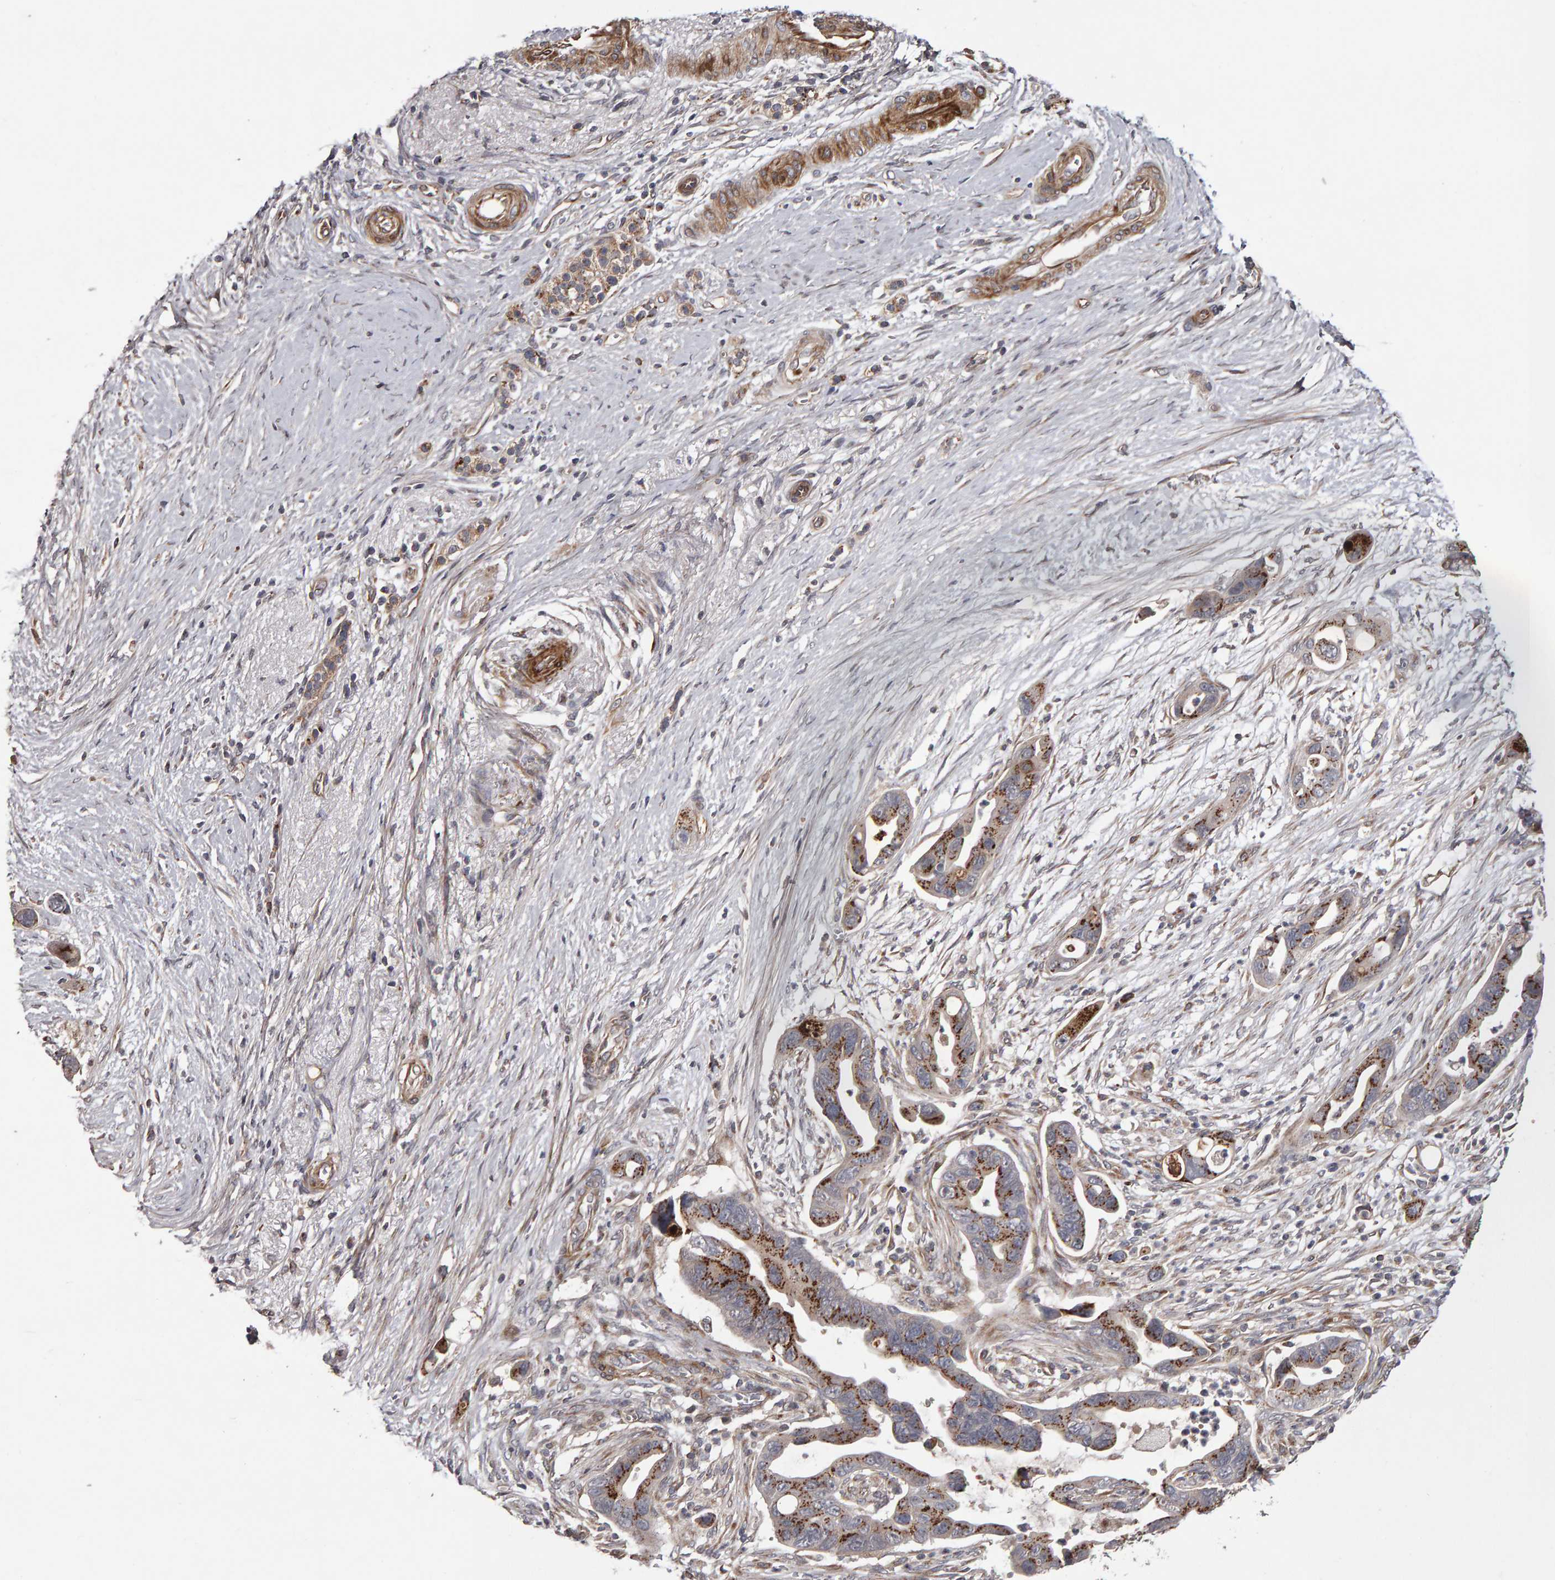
{"staining": {"intensity": "strong", "quantity": ">75%", "location": "cytoplasmic/membranous"}, "tissue": "pancreatic cancer", "cell_type": "Tumor cells", "image_type": "cancer", "snomed": [{"axis": "morphology", "description": "Adenocarcinoma, NOS"}, {"axis": "topography", "description": "Pancreas"}], "caption": "Immunohistochemical staining of adenocarcinoma (pancreatic) reveals high levels of strong cytoplasmic/membranous protein staining in approximately >75% of tumor cells.", "gene": "CANT1", "patient": {"sex": "female", "age": 72}}